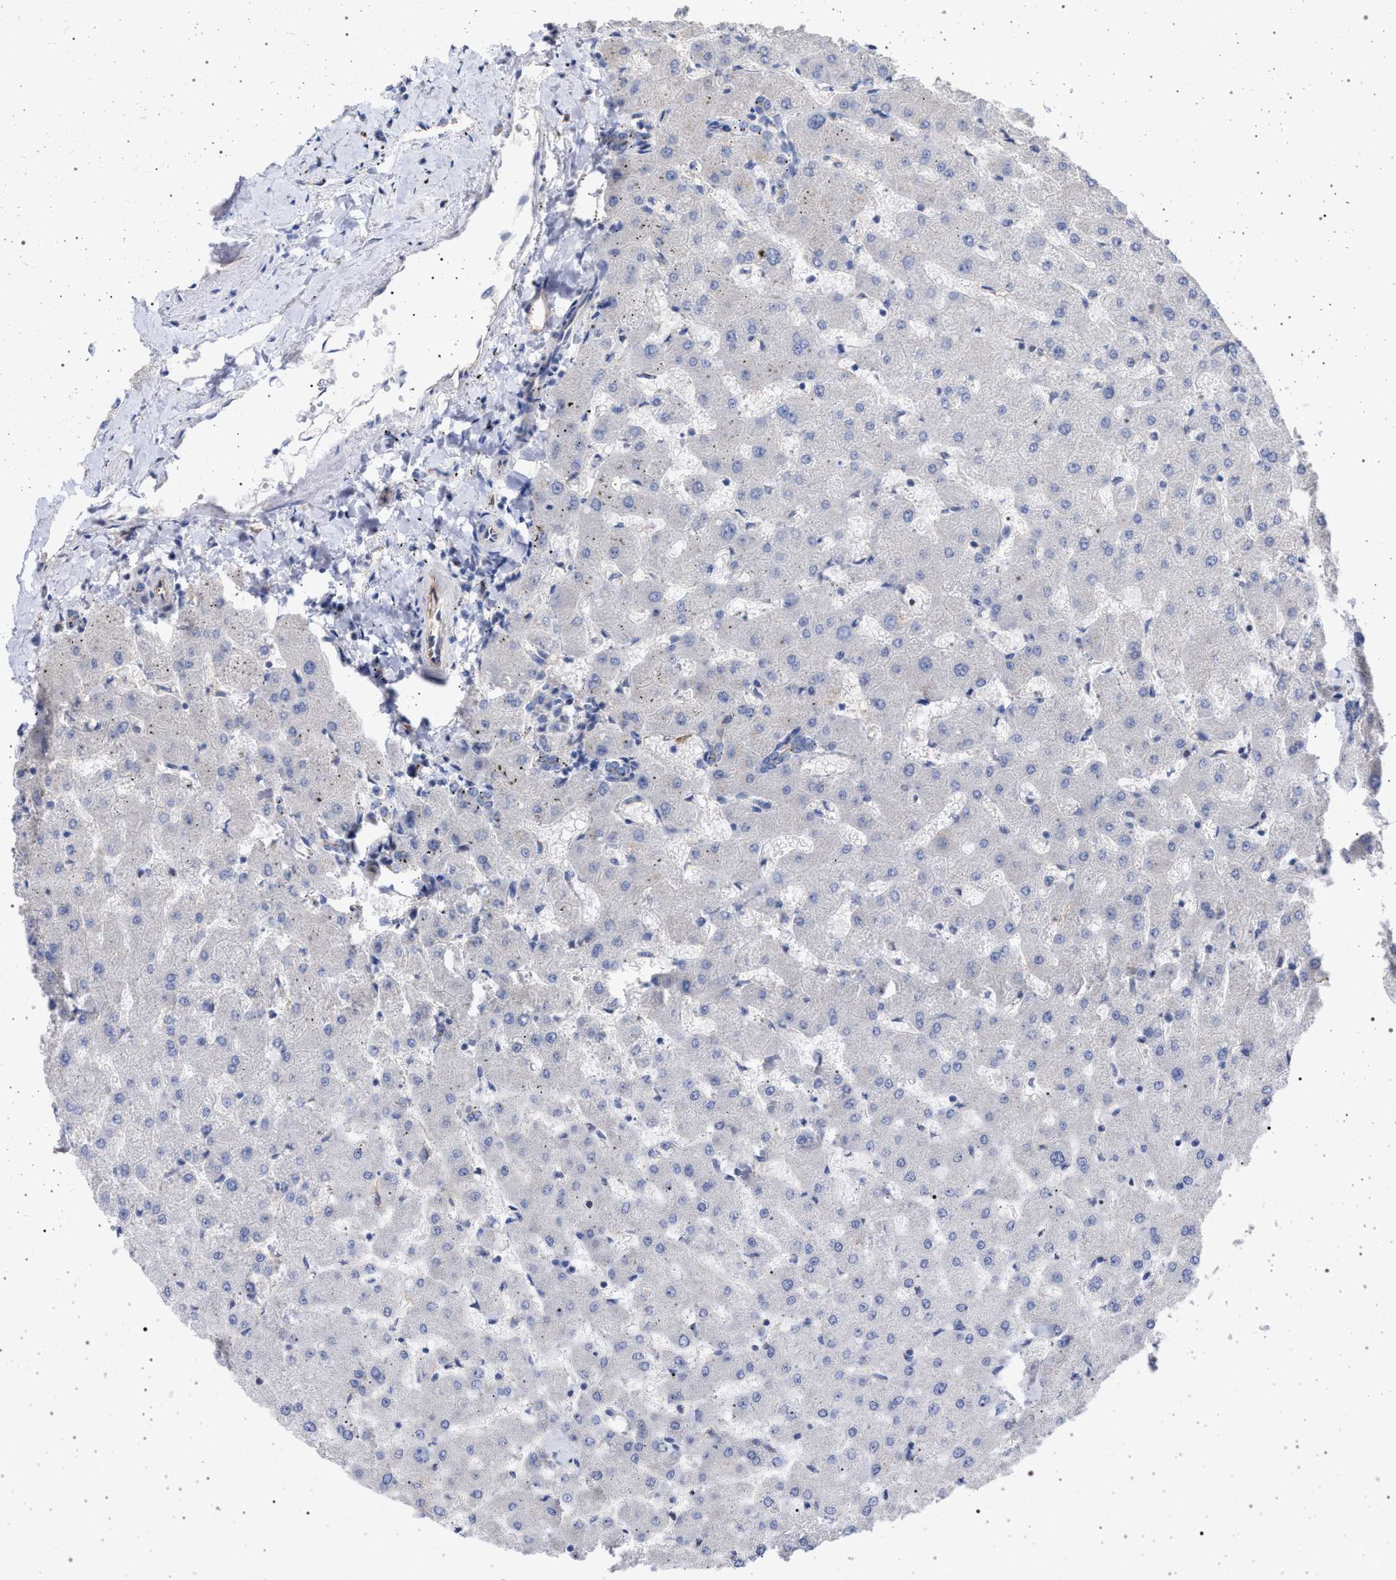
{"staining": {"intensity": "moderate", "quantity": "<25%", "location": "cytoplasmic/membranous"}, "tissue": "liver", "cell_type": "Cholangiocytes", "image_type": "normal", "snomed": [{"axis": "morphology", "description": "Normal tissue, NOS"}, {"axis": "topography", "description": "Liver"}], "caption": "Immunohistochemical staining of benign human liver shows low levels of moderate cytoplasmic/membranous staining in about <25% of cholangiocytes.", "gene": "IFT20", "patient": {"sex": "female", "age": 63}}